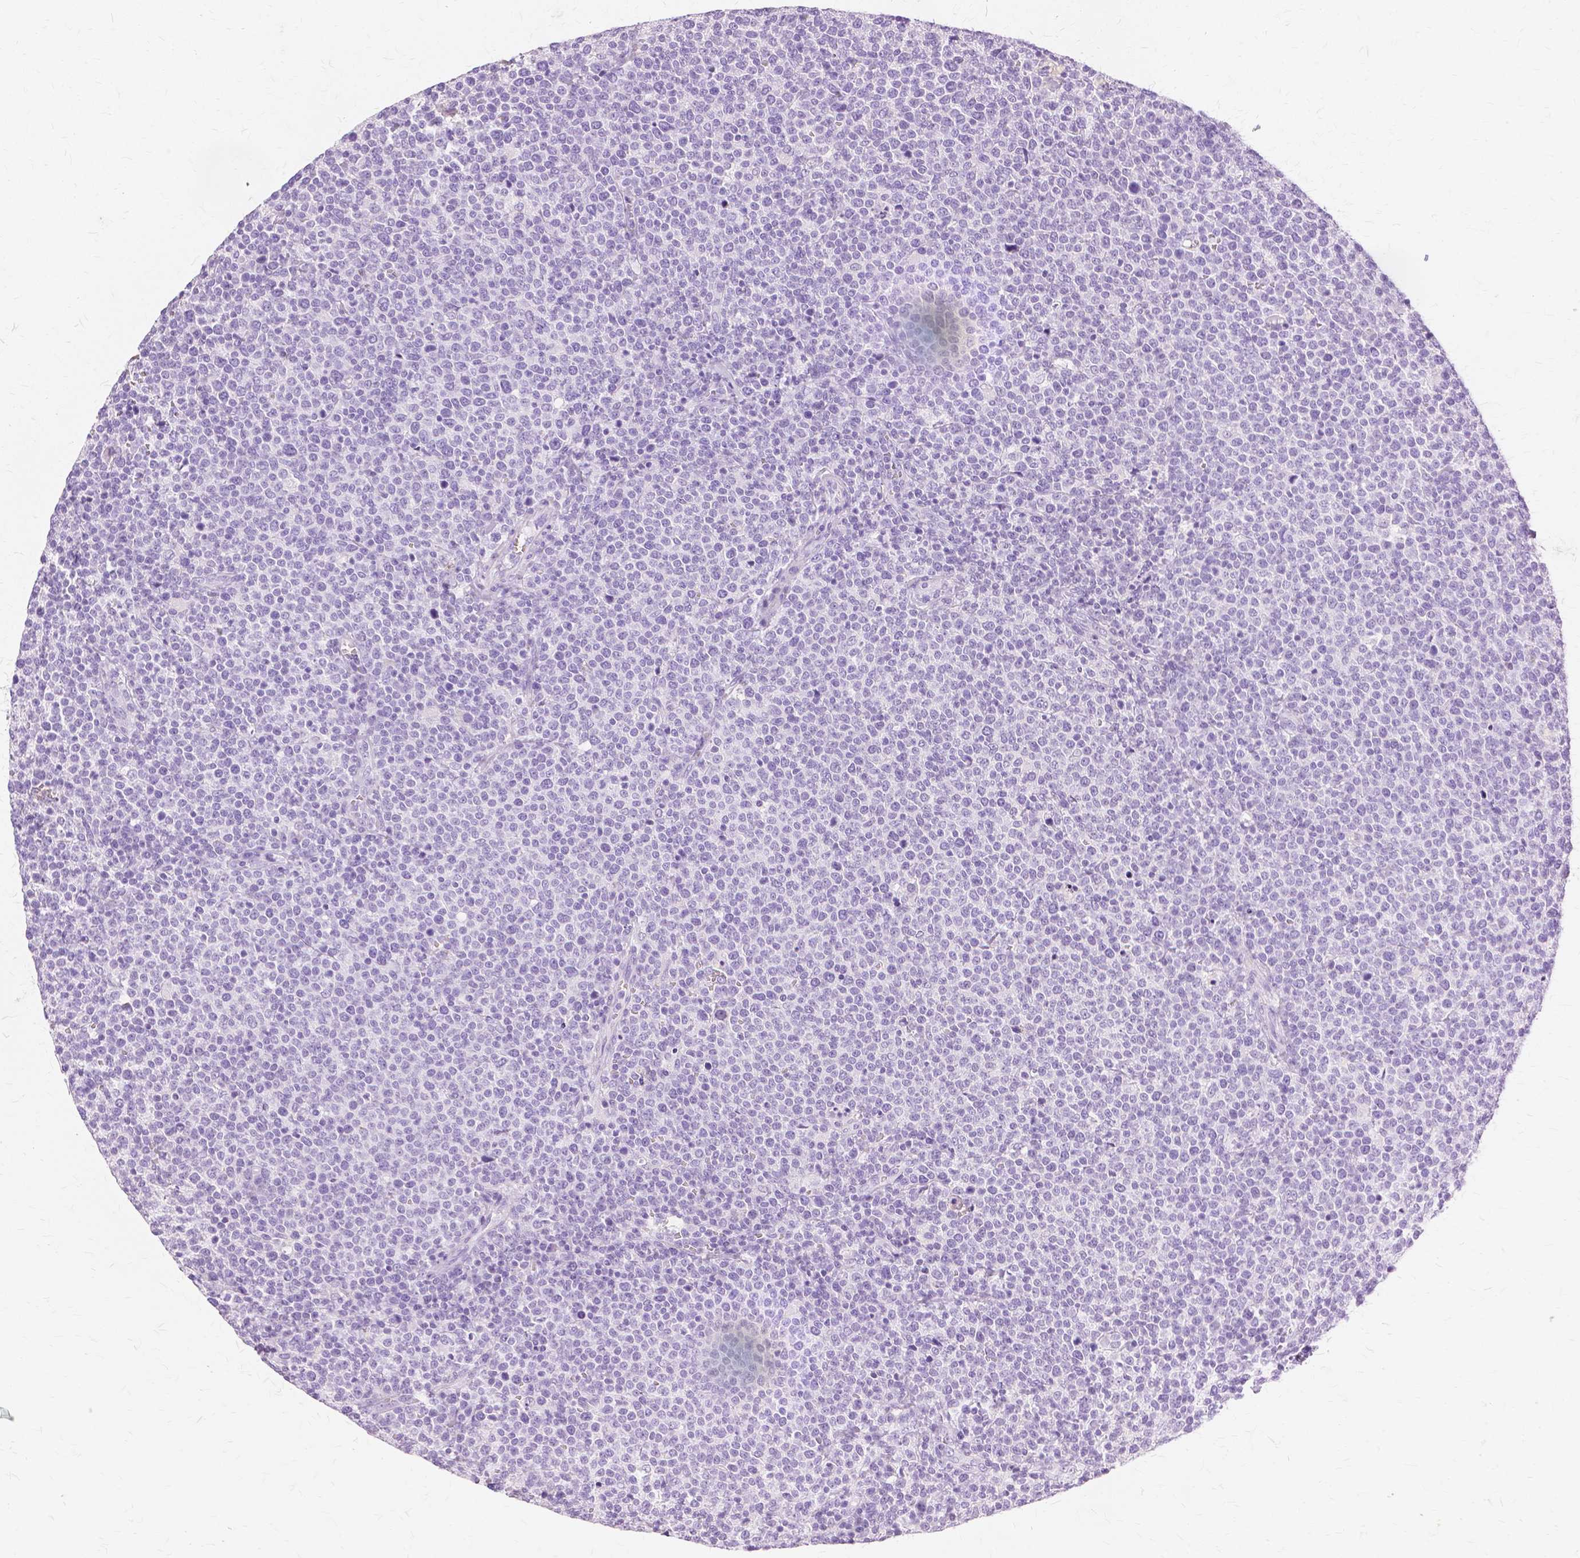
{"staining": {"intensity": "negative", "quantity": "none", "location": "none"}, "tissue": "lymphoma", "cell_type": "Tumor cells", "image_type": "cancer", "snomed": [{"axis": "morphology", "description": "Malignant lymphoma, non-Hodgkin's type, High grade"}, {"axis": "topography", "description": "Lymph node"}], "caption": "Malignant lymphoma, non-Hodgkin's type (high-grade) was stained to show a protein in brown. There is no significant positivity in tumor cells. Brightfield microscopy of IHC stained with DAB (3,3'-diaminobenzidine) (brown) and hematoxylin (blue), captured at high magnification.", "gene": "TGM1", "patient": {"sex": "male", "age": 61}}